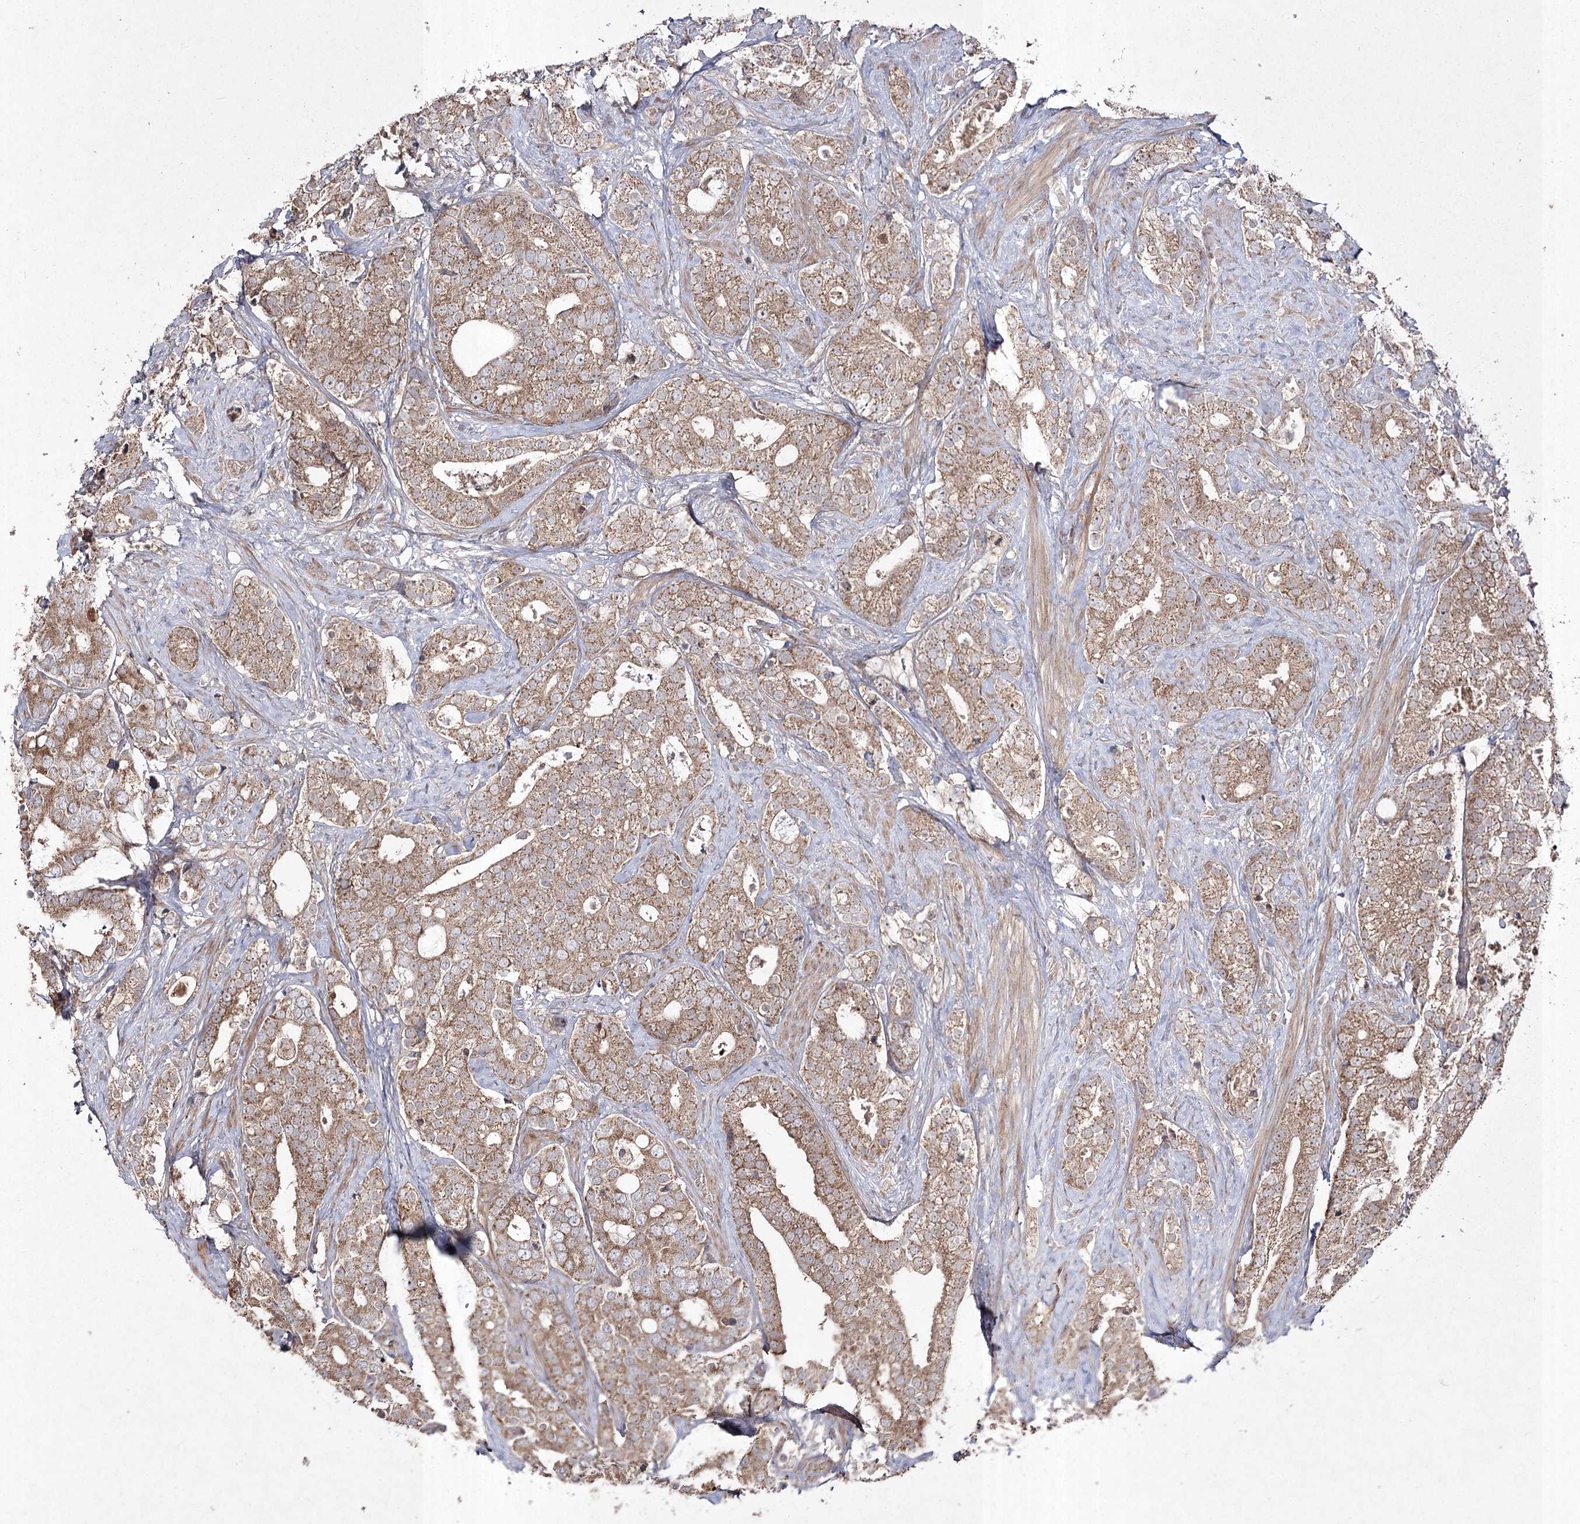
{"staining": {"intensity": "moderate", "quantity": ">75%", "location": "cytoplasmic/membranous"}, "tissue": "prostate cancer", "cell_type": "Tumor cells", "image_type": "cancer", "snomed": [{"axis": "morphology", "description": "Adenocarcinoma, High grade"}, {"axis": "topography", "description": "Prostate and seminal vesicle, NOS"}], "caption": "Moderate cytoplasmic/membranous positivity for a protein is identified in about >75% of tumor cells of prostate cancer (high-grade adenocarcinoma) using immunohistochemistry (IHC).", "gene": "FANCL", "patient": {"sex": "male", "age": 67}}